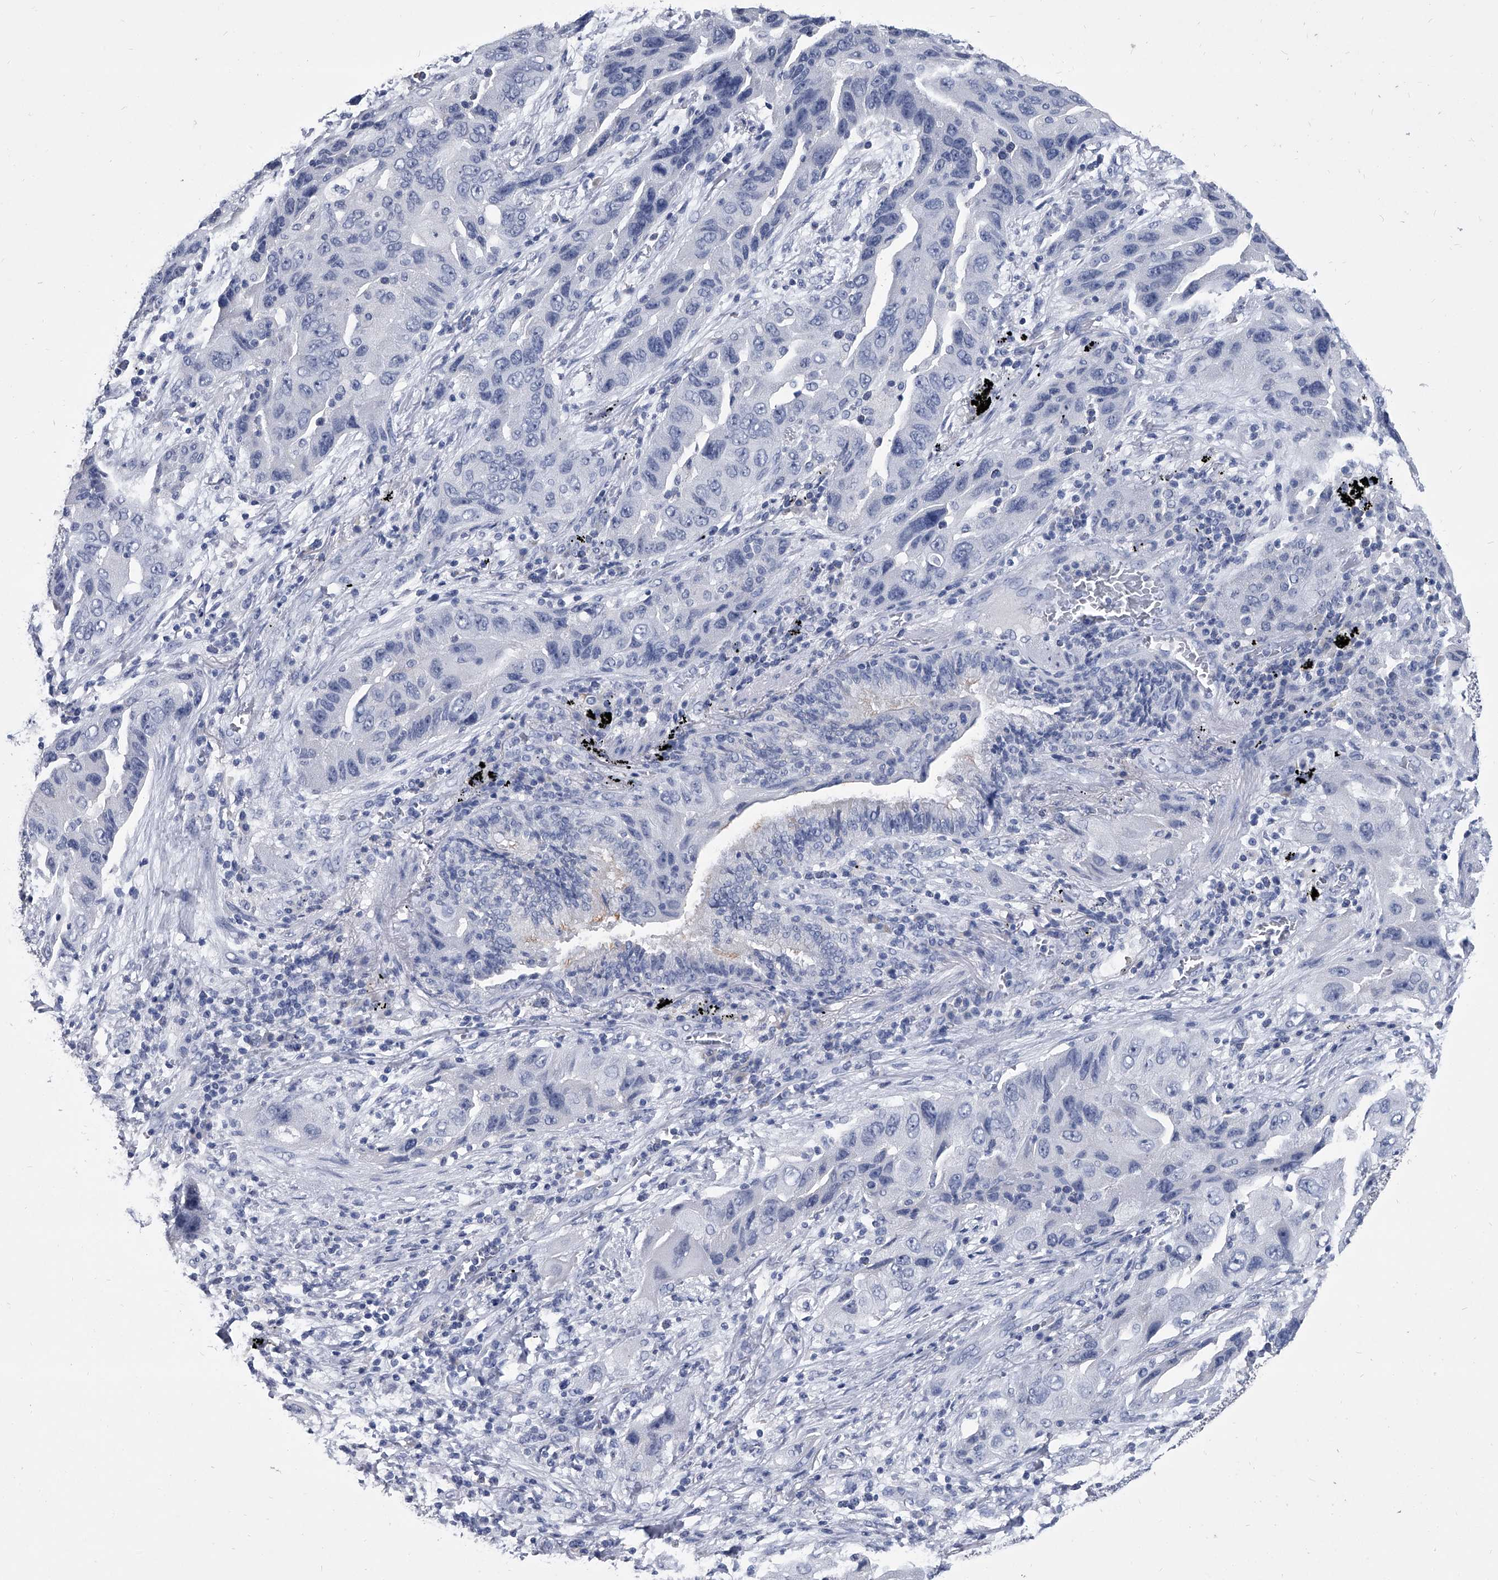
{"staining": {"intensity": "negative", "quantity": "none", "location": "none"}, "tissue": "lung cancer", "cell_type": "Tumor cells", "image_type": "cancer", "snomed": [{"axis": "morphology", "description": "Adenocarcinoma, NOS"}, {"axis": "topography", "description": "Lung"}], "caption": "Immunohistochemical staining of lung cancer (adenocarcinoma) exhibits no significant positivity in tumor cells.", "gene": "BCAS1", "patient": {"sex": "female", "age": 65}}